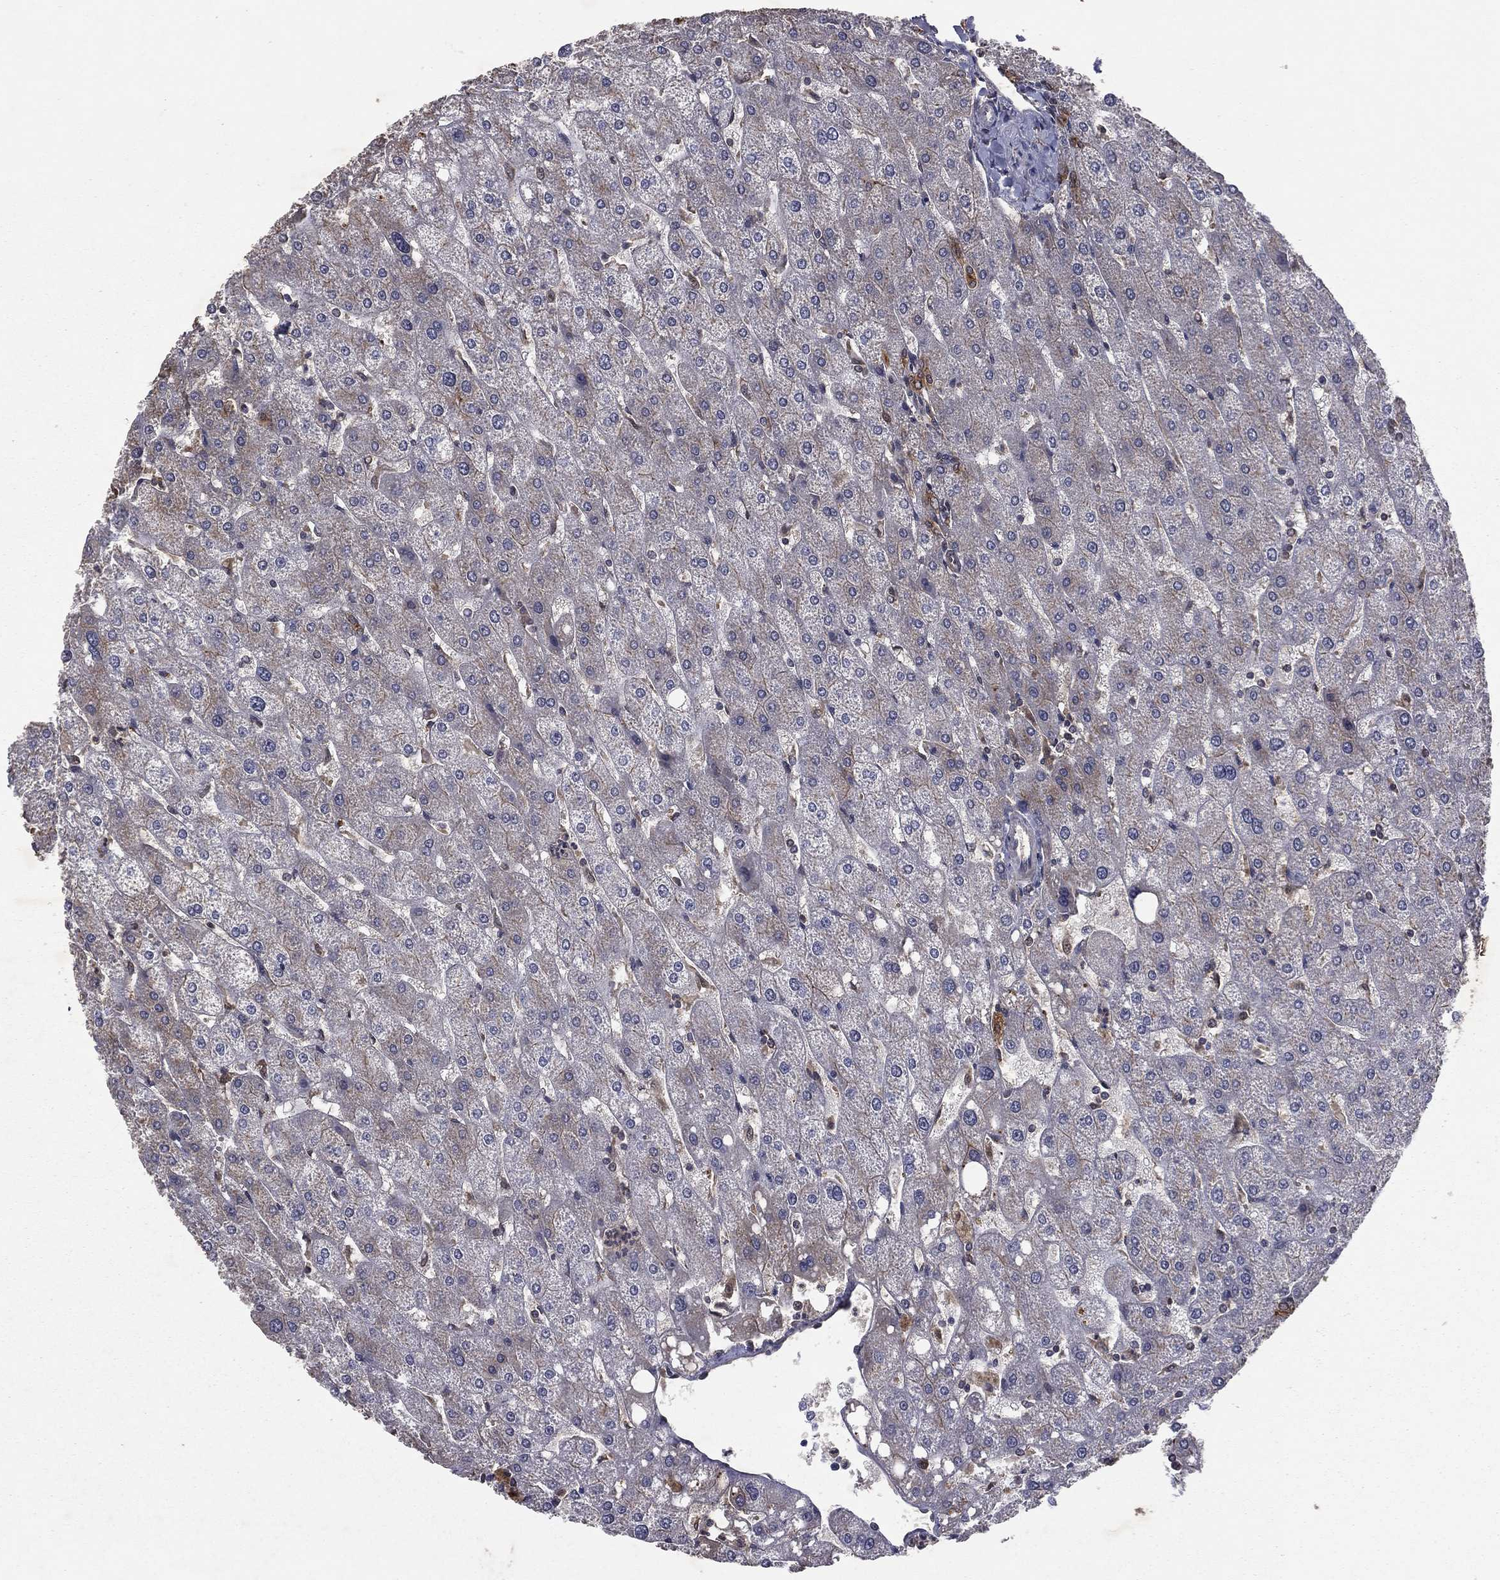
{"staining": {"intensity": "moderate", "quantity": ">75%", "location": "cytoplasmic/membranous"}, "tissue": "liver", "cell_type": "Cholangiocytes", "image_type": "normal", "snomed": [{"axis": "morphology", "description": "Normal tissue, NOS"}, {"axis": "topography", "description": "Liver"}], "caption": "Protein positivity by IHC exhibits moderate cytoplasmic/membranous staining in about >75% of cholangiocytes in normal liver. (DAB (3,3'-diaminobenzidine) IHC, brown staining for protein, blue staining for nuclei).", "gene": "FGD1", "patient": {"sex": "male", "age": 67}}